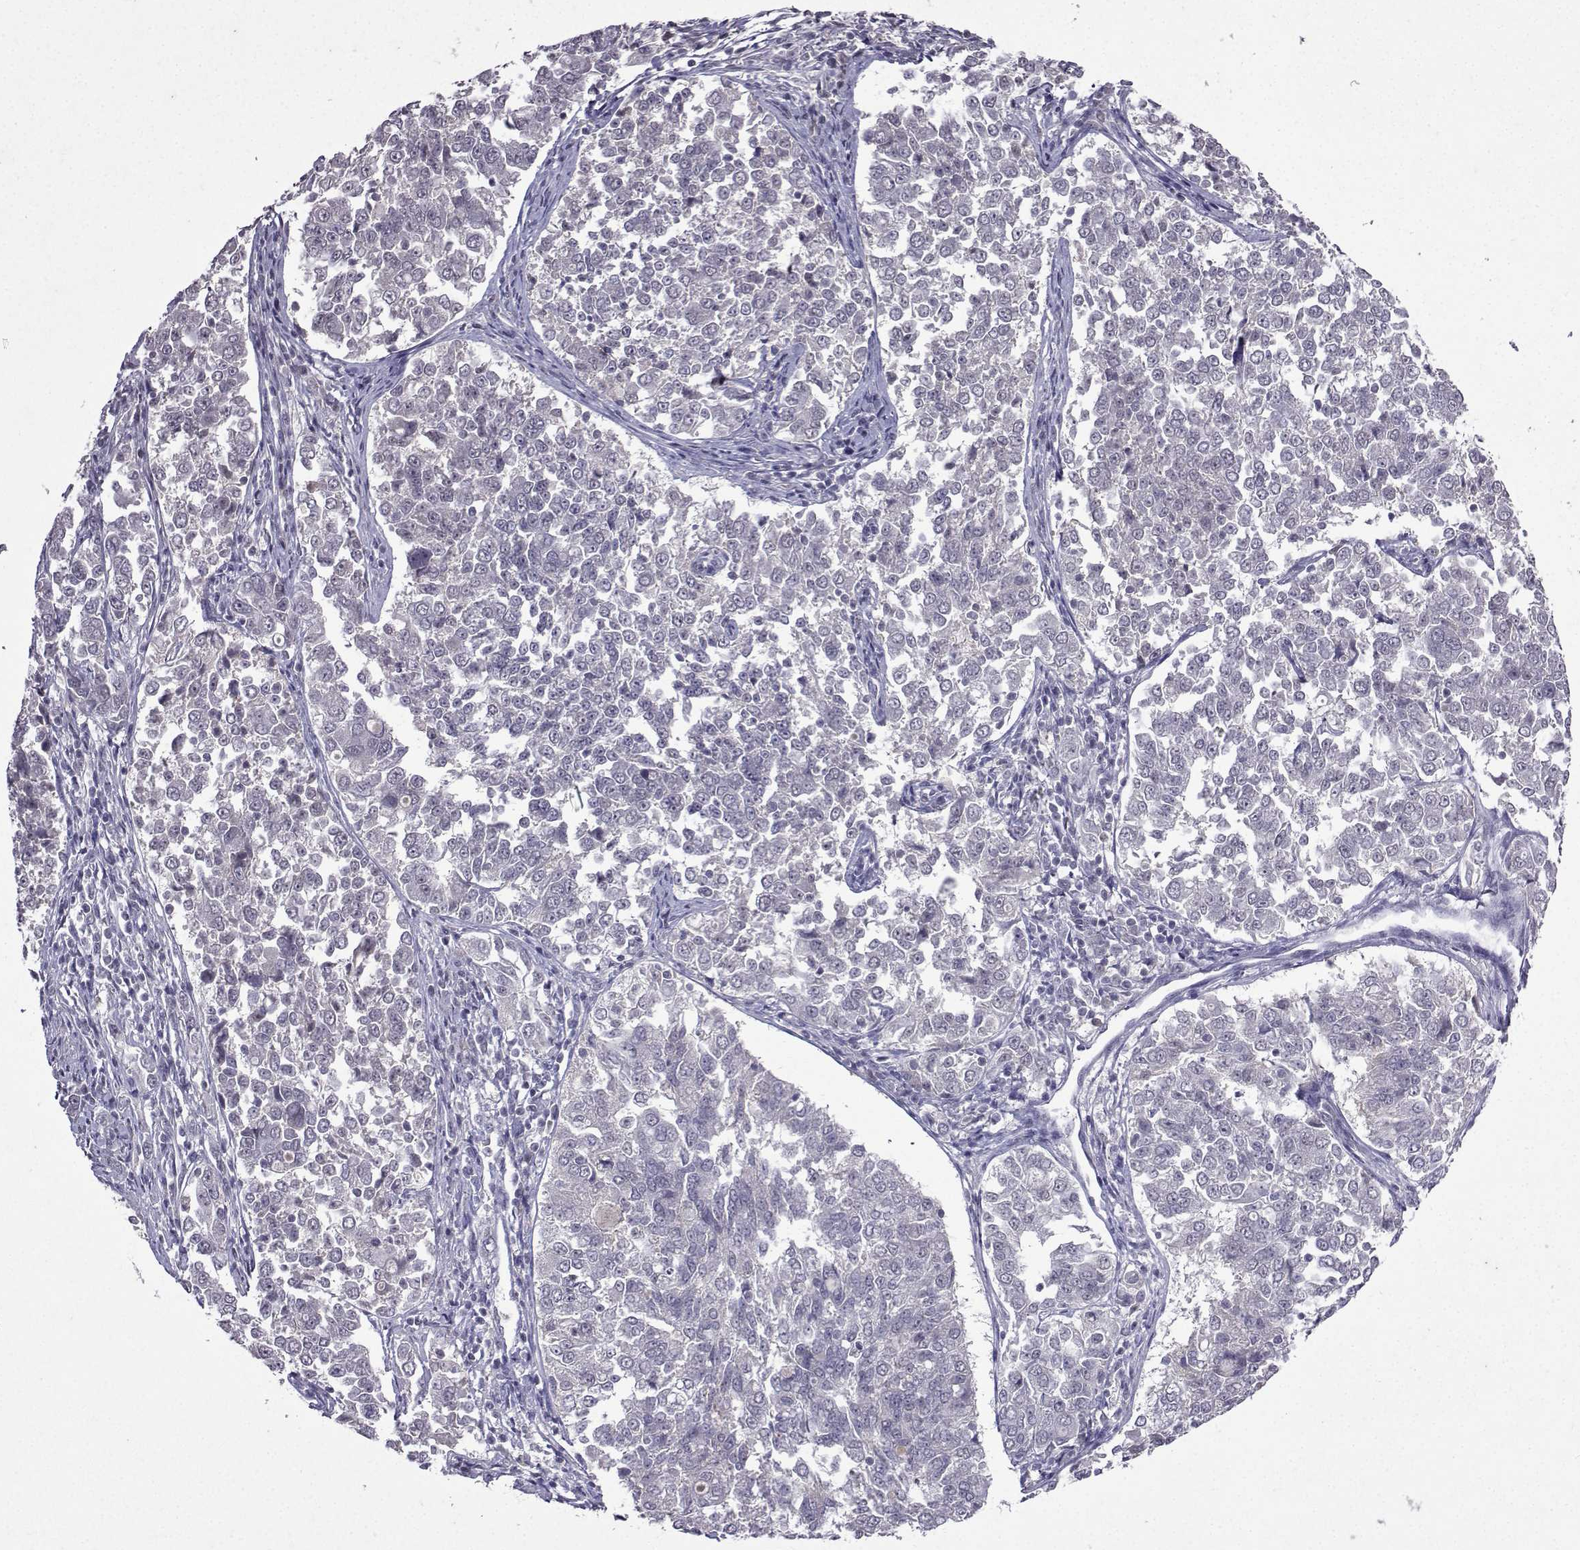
{"staining": {"intensity": "negative", "quantity": "none", "location": "none"}, "tissue": "endometrial cancer", "cell_type": "Tumor cells", "image_type": "cancer", "snomed": [{"axis": "morphology", "description": "Adenocarcinoma, NOS"}, {"axis": "topography", "description": "Endometrium"}], "caption": "DAB (3,3'-diaminobenzidine) immunohistochemical staining of endometrial cancer shows no significant positivity in tumor cells. The staining was performed using DAB (3,3'-diaminobenzidine) to visualize the protein expression in brown, while the nuclei were stained in blue with hematoxylin (Magnification: 20x).", "gene": "CCL28", "patient": {"sex": "female", "age": 43}}